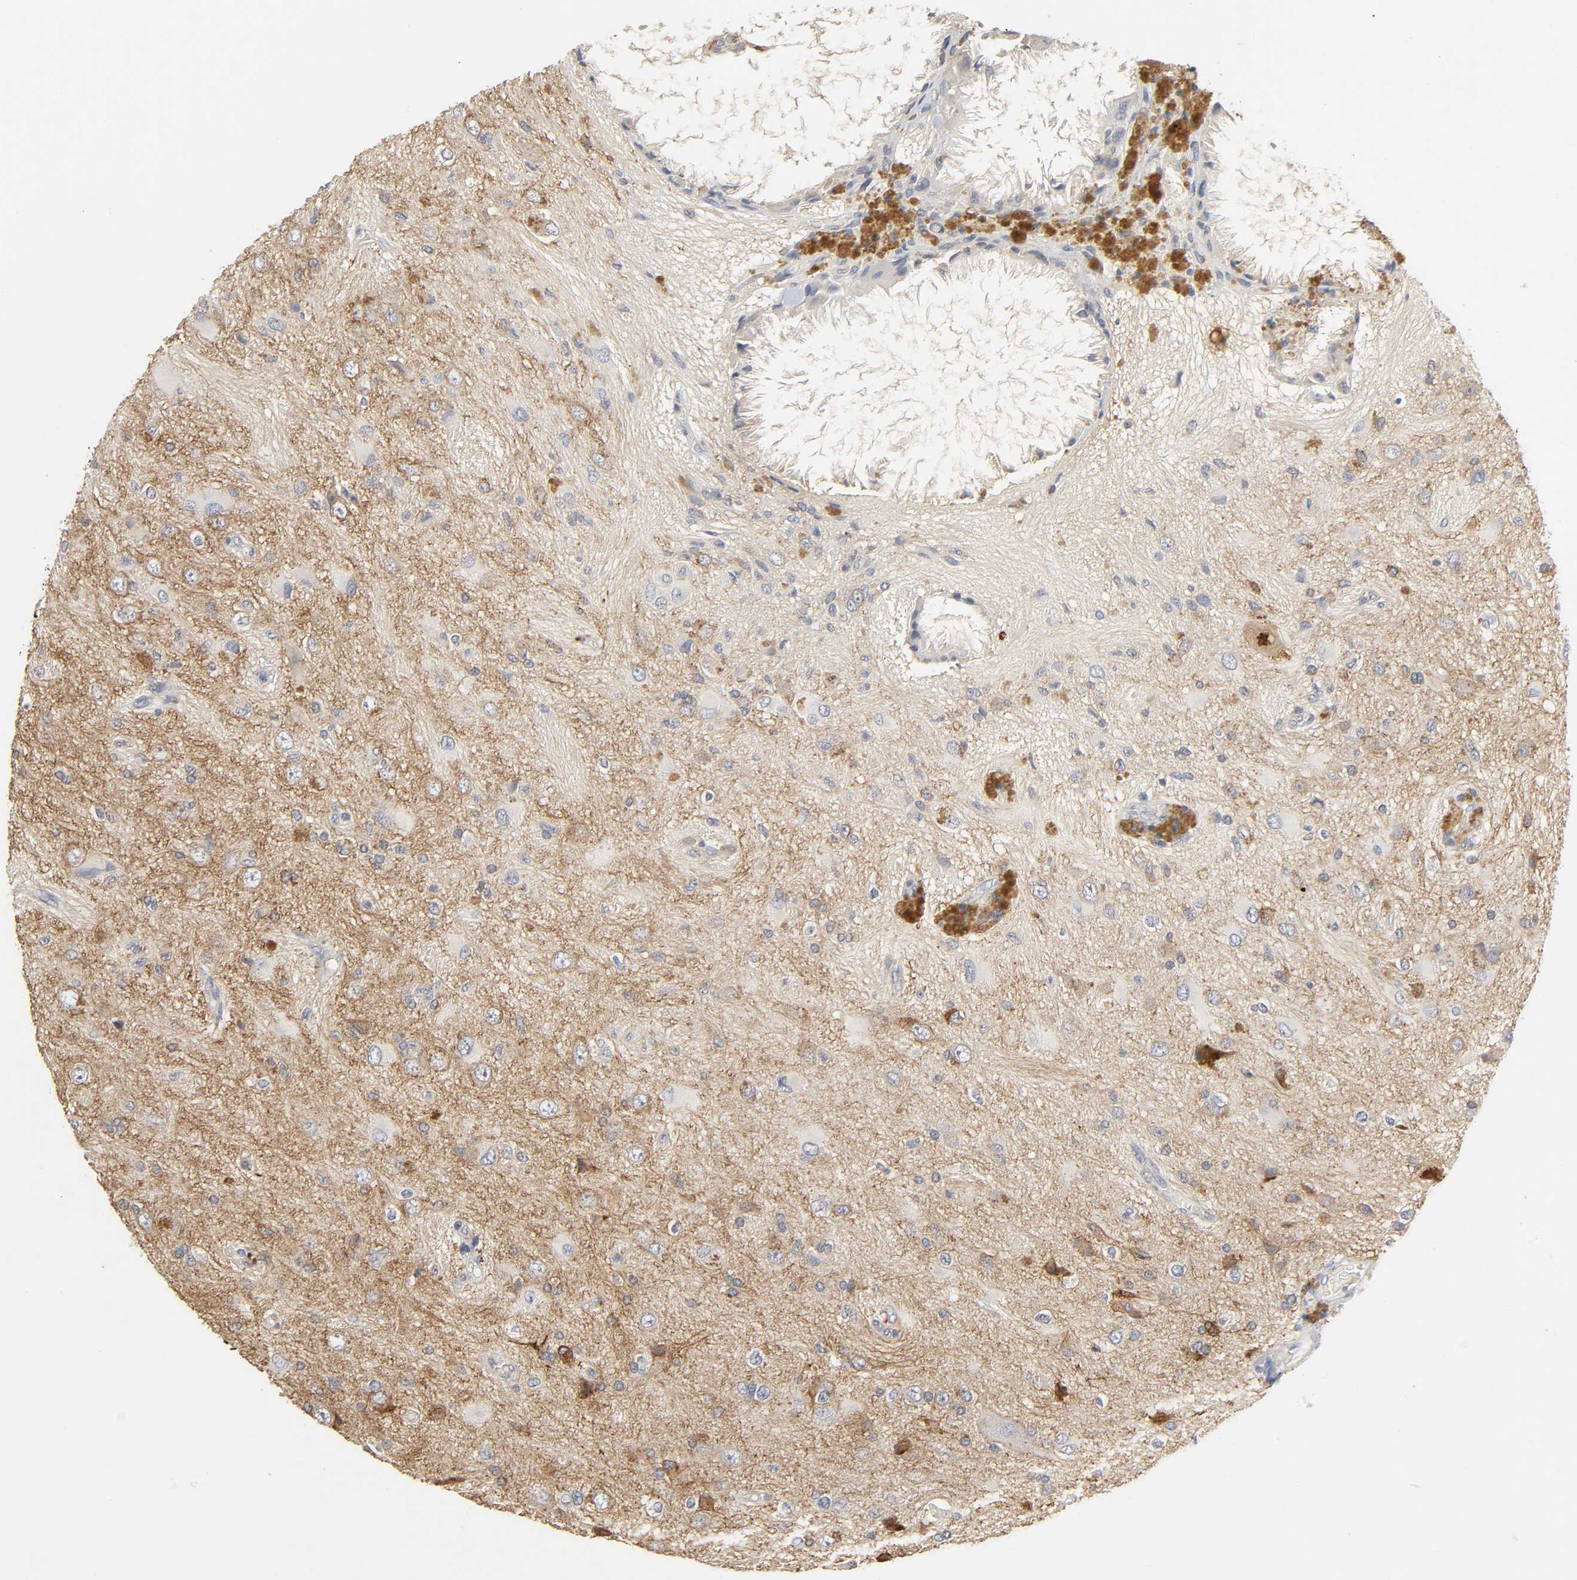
{"staining": {"intensity": "moderate", "quantity": "25%-75%", "location": "cytoplasmic/membranous"}, "tissue": "glioma", "cell_type": "Tumor cells", "image_type": "cancer", "snomed": [{"axis": "morphology", "description": "Glioma, malignant, High grade"}, {"axis": "topography", "description": "Brain"}], "caption": "Immunohistochemical staining of malignant glioma (high-grade) demonstrates moderate cytoplasmic/membranous protein expression in approximately 25%-75% of tumor cells.", "gene": "SLC10A2", "patient": {"sex": "male", "age": 47}}